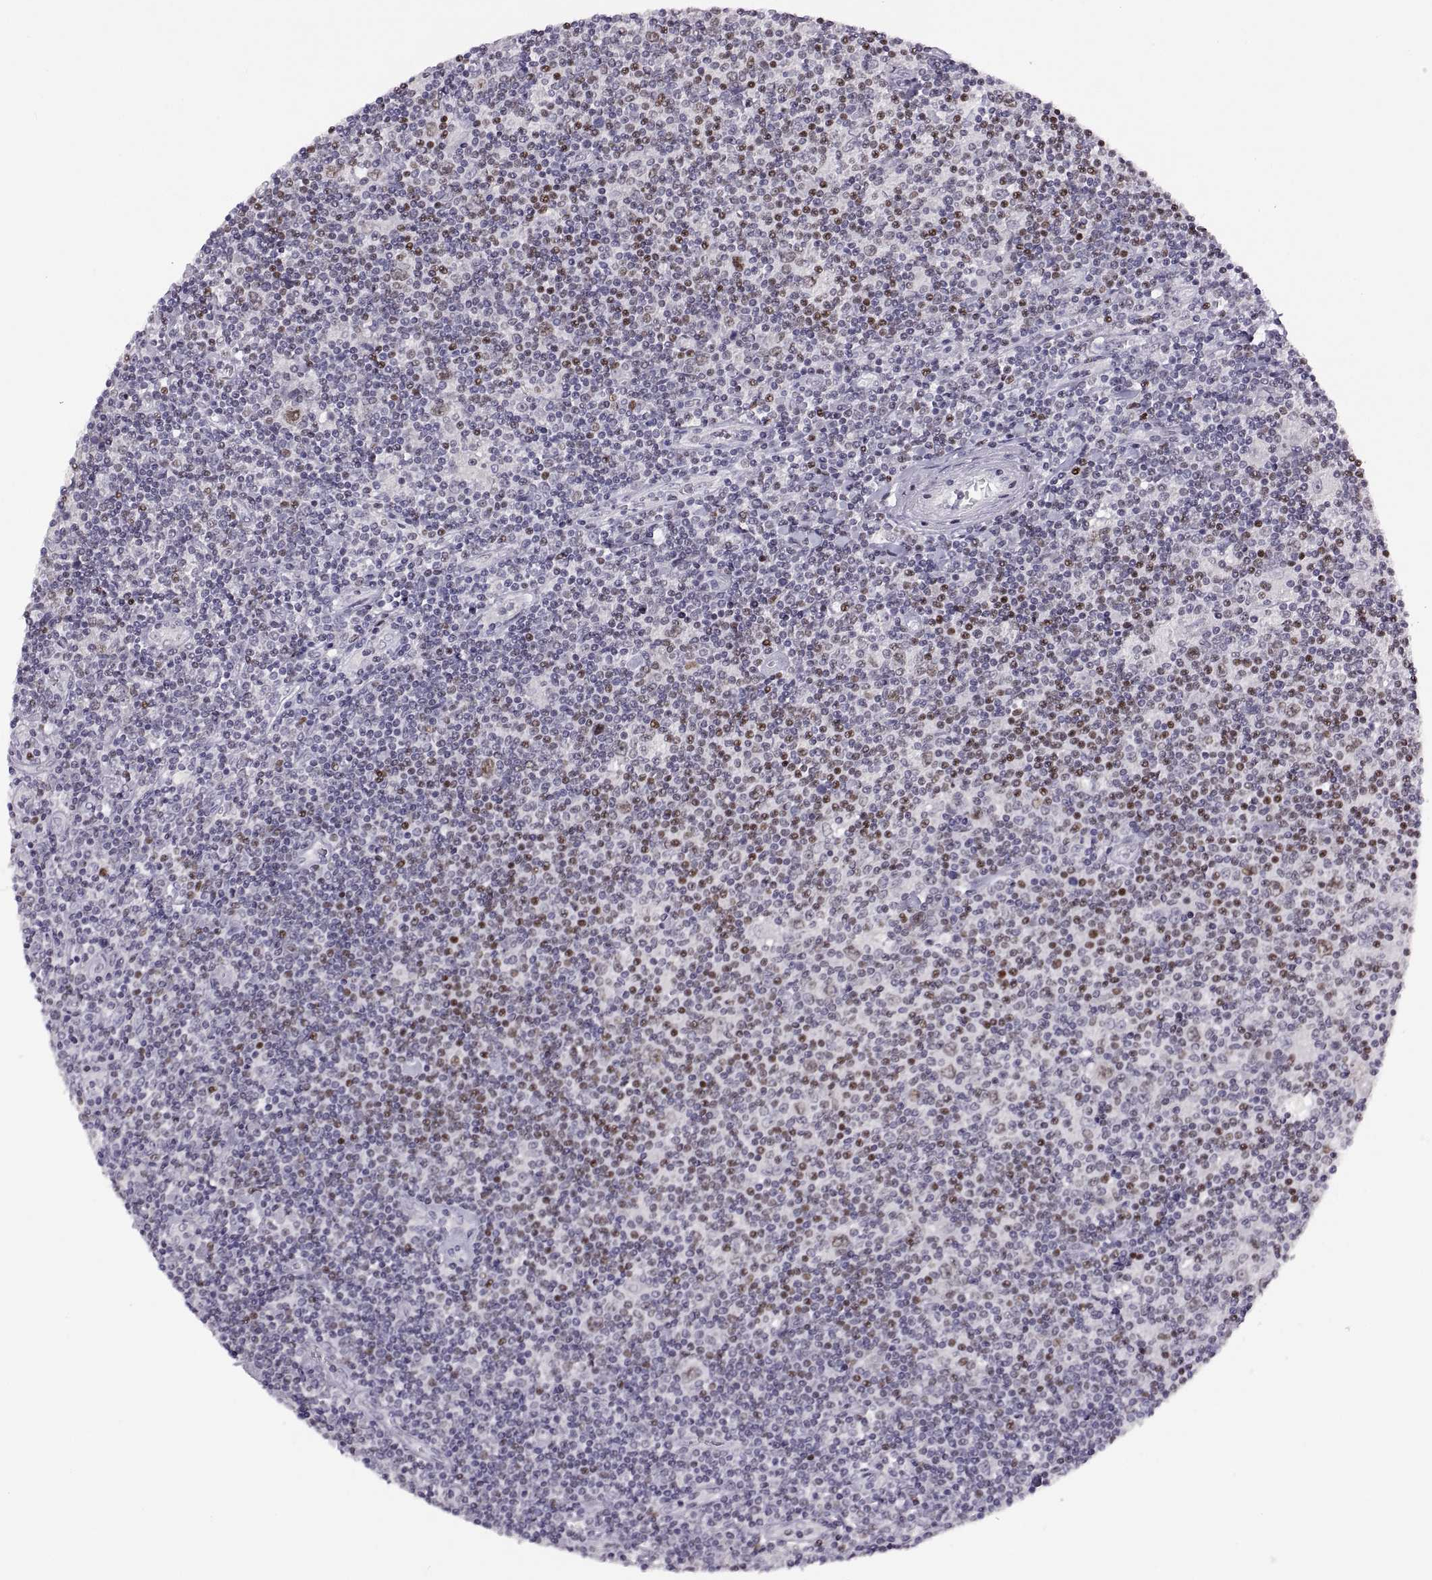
{"staining": {"intensity": "negative", "quantity": "none", "location": "none"}, "tissue": "lymphoma", "cell_type": "Tumor cells", "image_type": "cancer", "snomed": [{"axis": "morphology", "description": "Hodgkin's disease, NOS"}, {"axis": "topography", "description": "Lymph node"}], "caption": "Immunohistochemistry of human lymphoma exhibits no positivity in tumor cells.", "gene": "NEK2", "patient": {"sex": "male", "age": 40}}